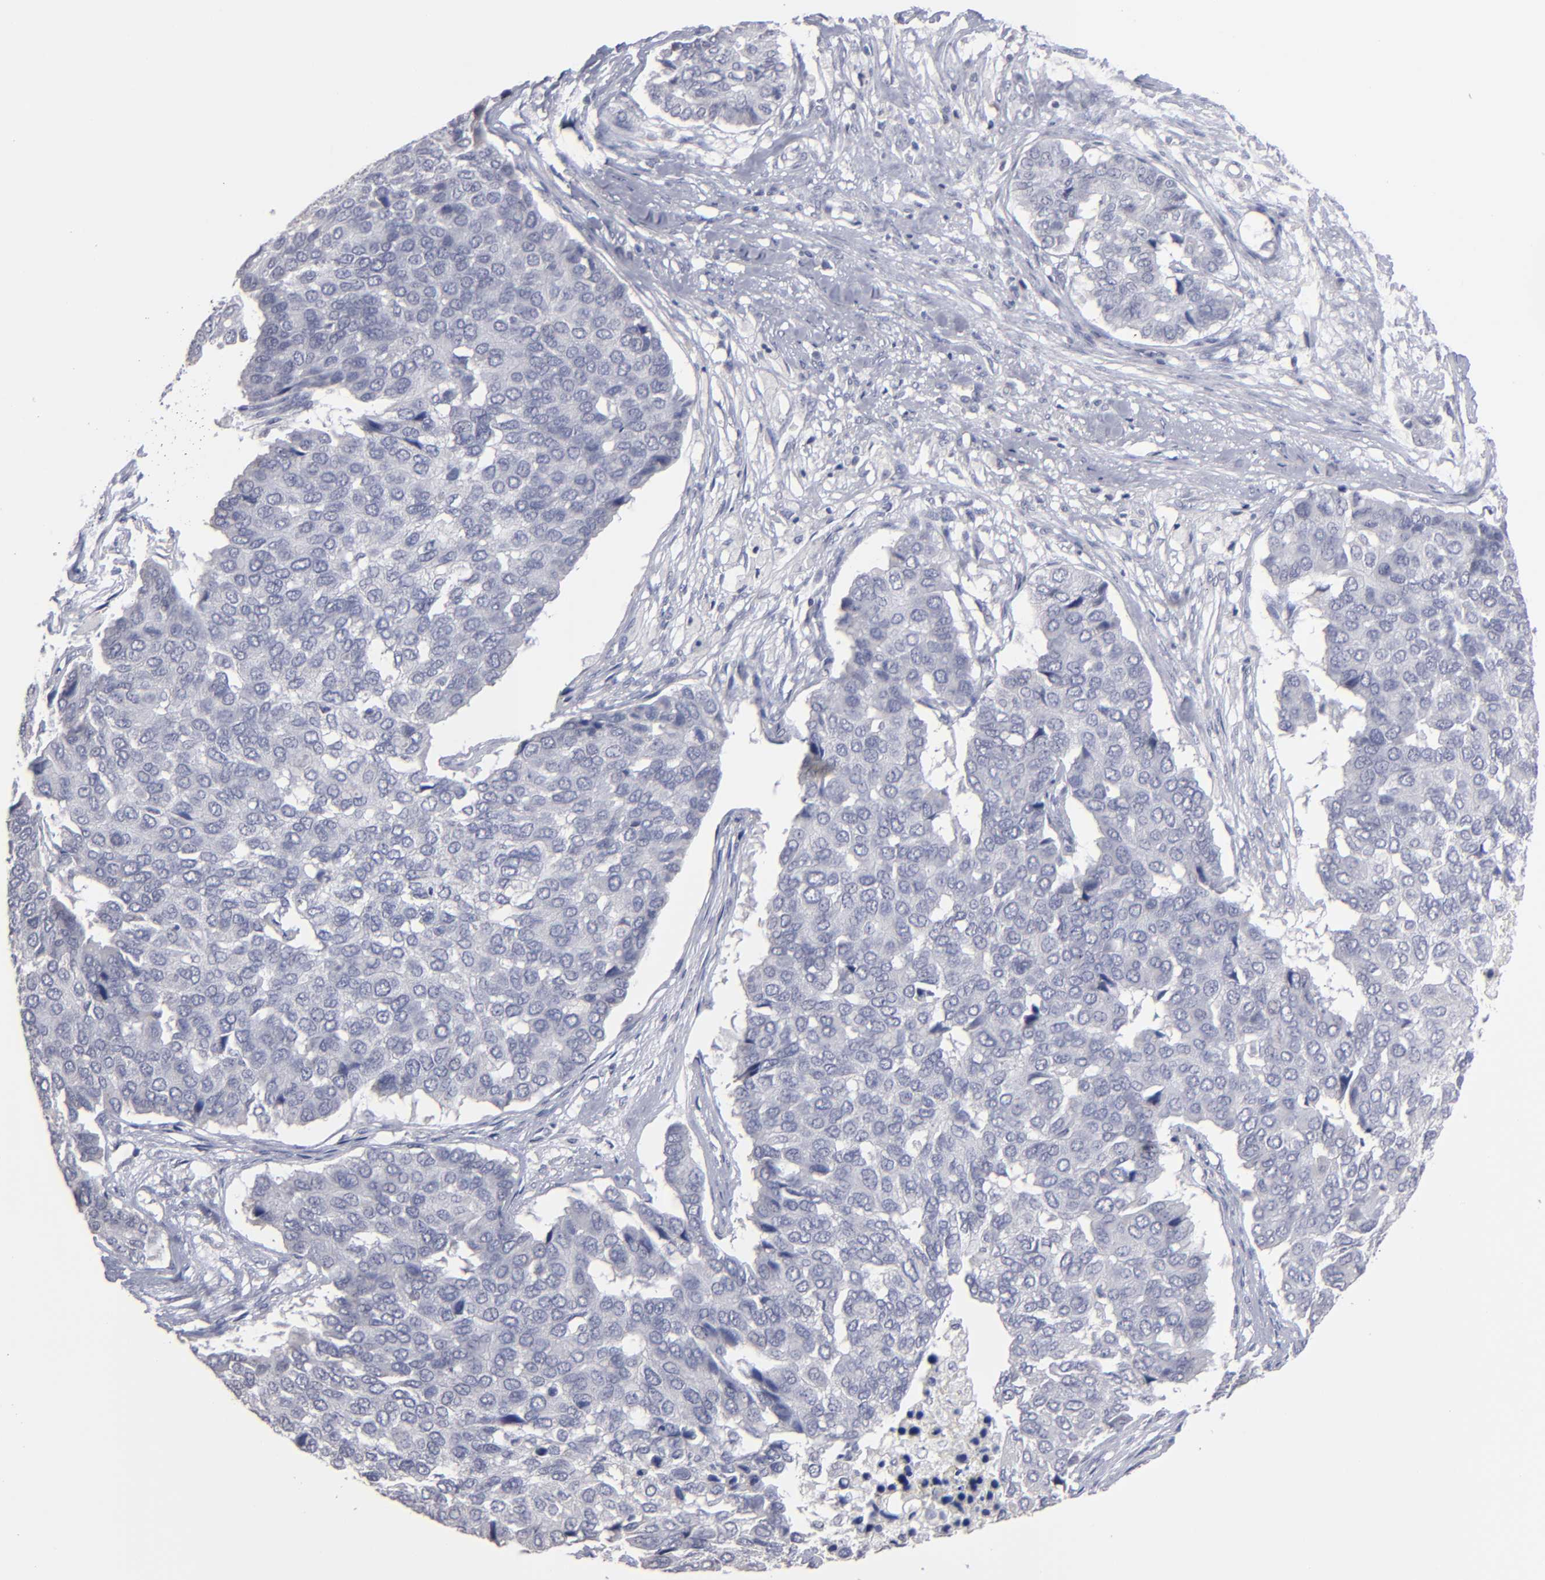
{"staining": {"intensity": "negative", "quantity": "none", "location": "none"}, "tissue": "pancreatic cancer", "cell_type": "Tumor cells", "image_type": "cancer", "snomed": [{"axis": "morphology", "description": "Adenocarcinoma, NOS"}, {"axis": "topography", "description": "Pancreas"}], "caption": "Micrograph shows no protein staining in tumor cells of pancreatic cancer (adenocarcinoma) tissue.", "gene": "RPH3A", "patient": {"sex": "male", "age": 50}}